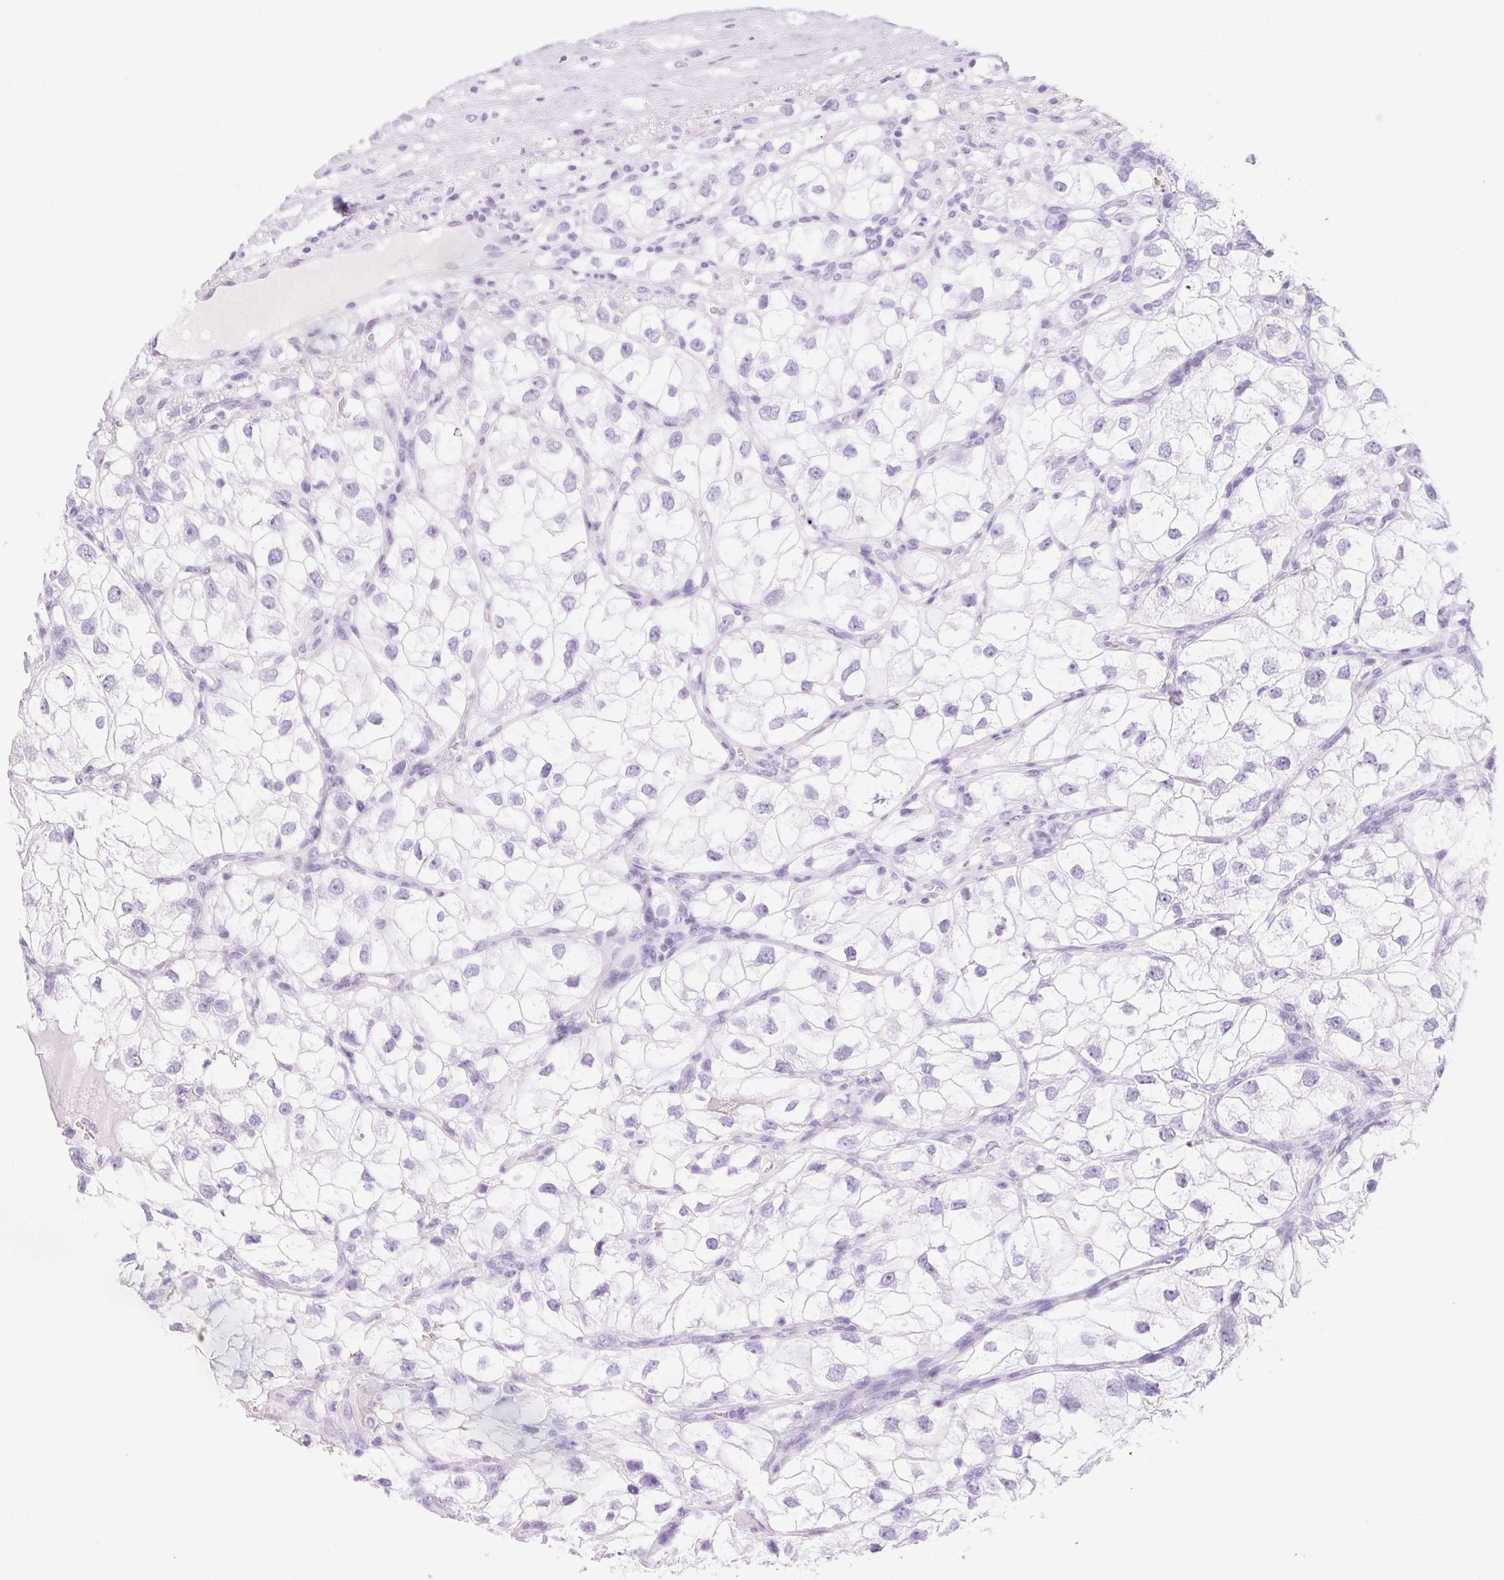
{"staining": {"intensity": "negative", "quantity": "none", "location": "none"}, "tissue": "renal cancer", "cell_type": "Tumor cells", "image_type": "cancer", "snomed": [{"axis": "morphology", "description": "Adenocarcinoma, NOS"}, {"axis": "topography", "description": "Kidney"}], "caption": "An image of adenocarcinoma (renal) stained for a protein shows no brown staining in tumor cells. (DAB (3,3'-diaminobenzidine) immunohistochemistry (IHC) visualized using brightfield microscopy, high magnification).", "gene": "CLDN16", "patient": {"sex": "male", "age": 59}}